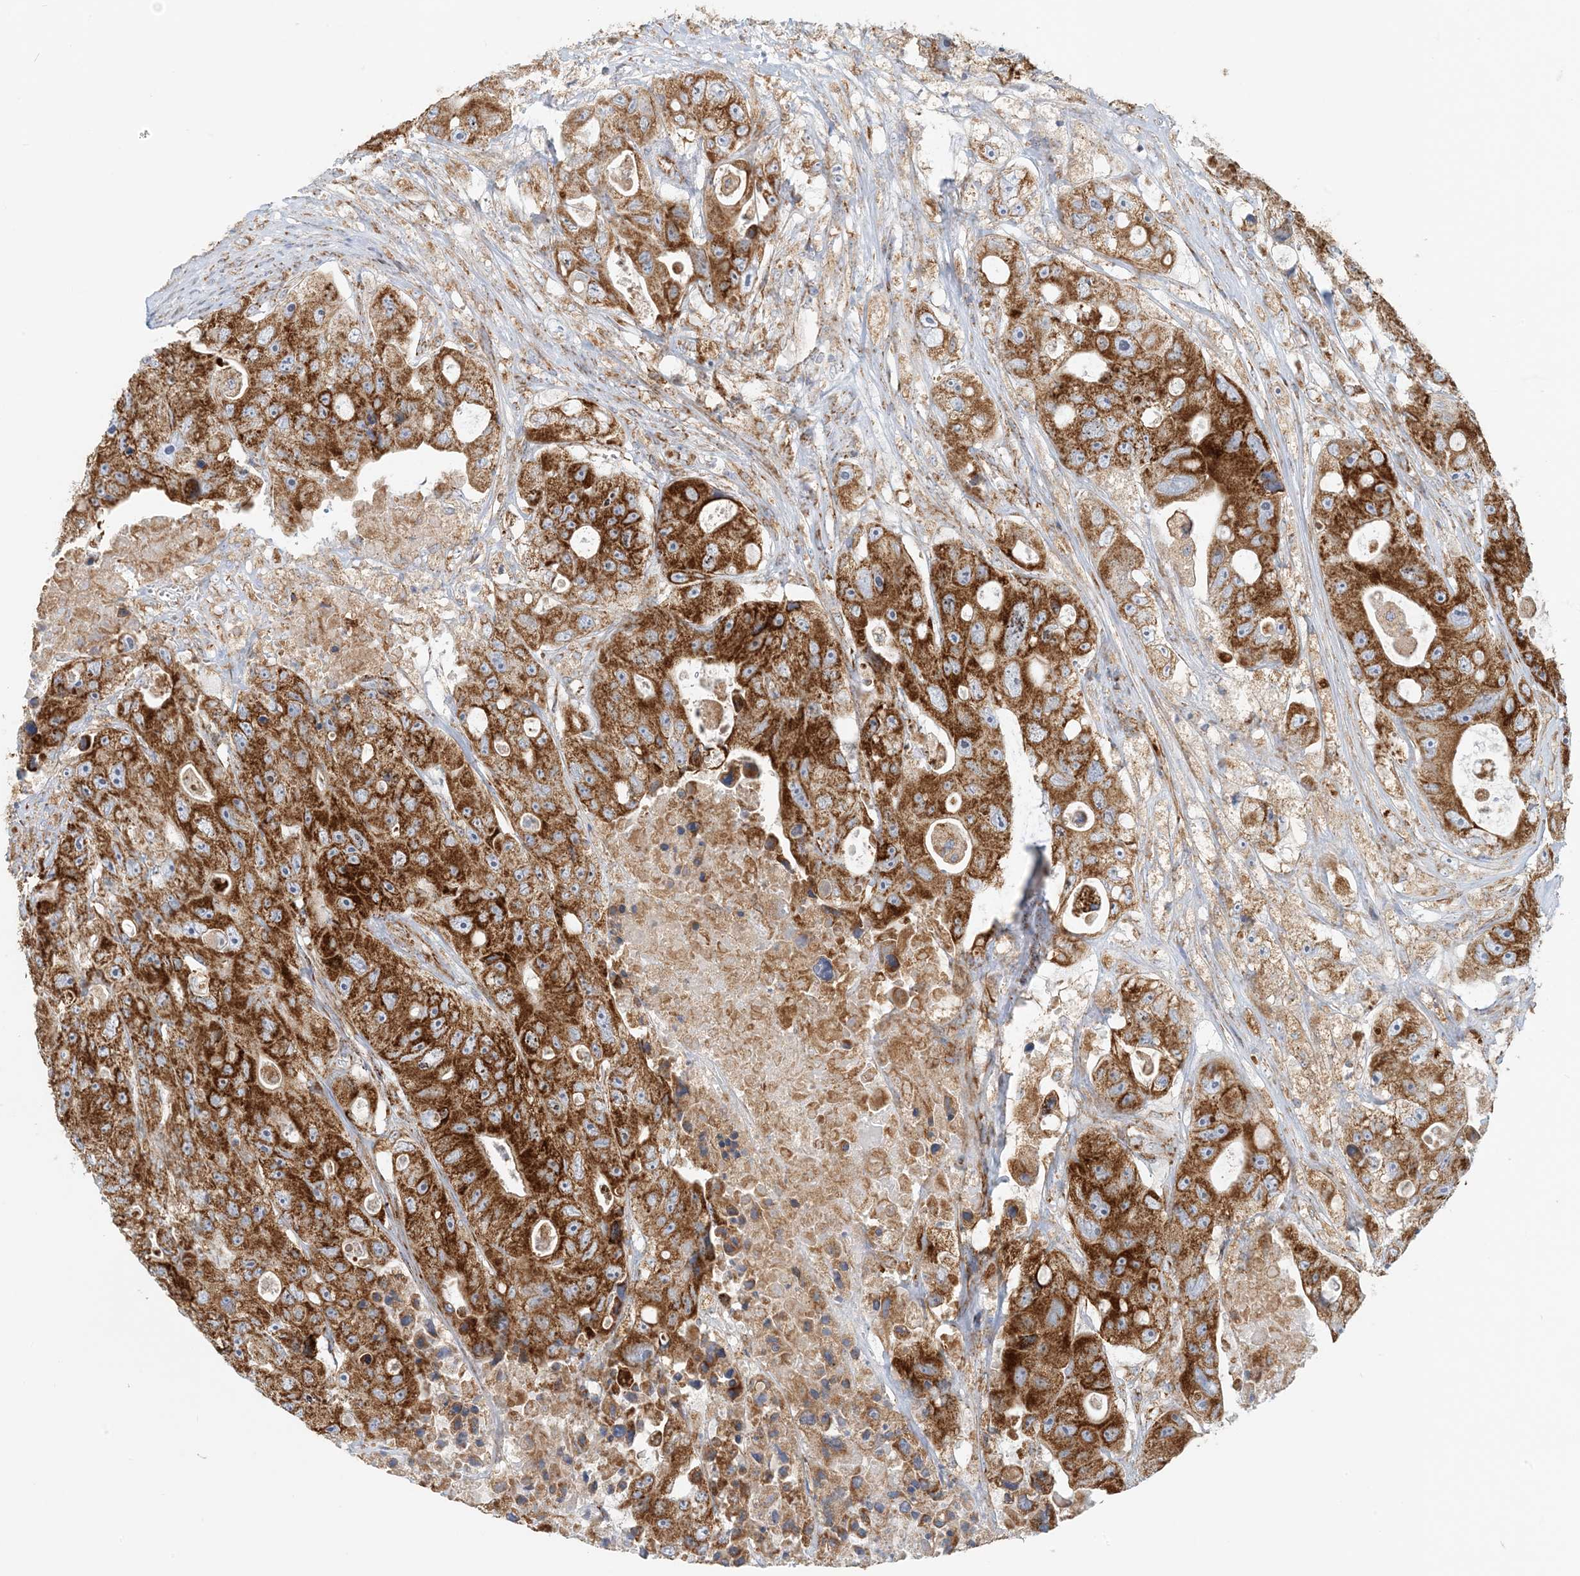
{"staining": {"intensity": "strong", "quantity": ">75%", "location": "cytoplasmic/membranous"}, "tissue": "colorectal cancer", "cell_type": "Tumor cells", "image_type": "cancer", "snomed": [{"axis": "morphology", "description": "Adenocarcinoma, NOS"}, {"axis": "topography", "description": "Colon"}], "caption": "Tumor cells show strong cytoplasmic/membranous expression in about >75% of cells in colorectal cancer (adenocarcinoma).", "gene": "COA3", "patient": {"sex": "female", "age": 46}}